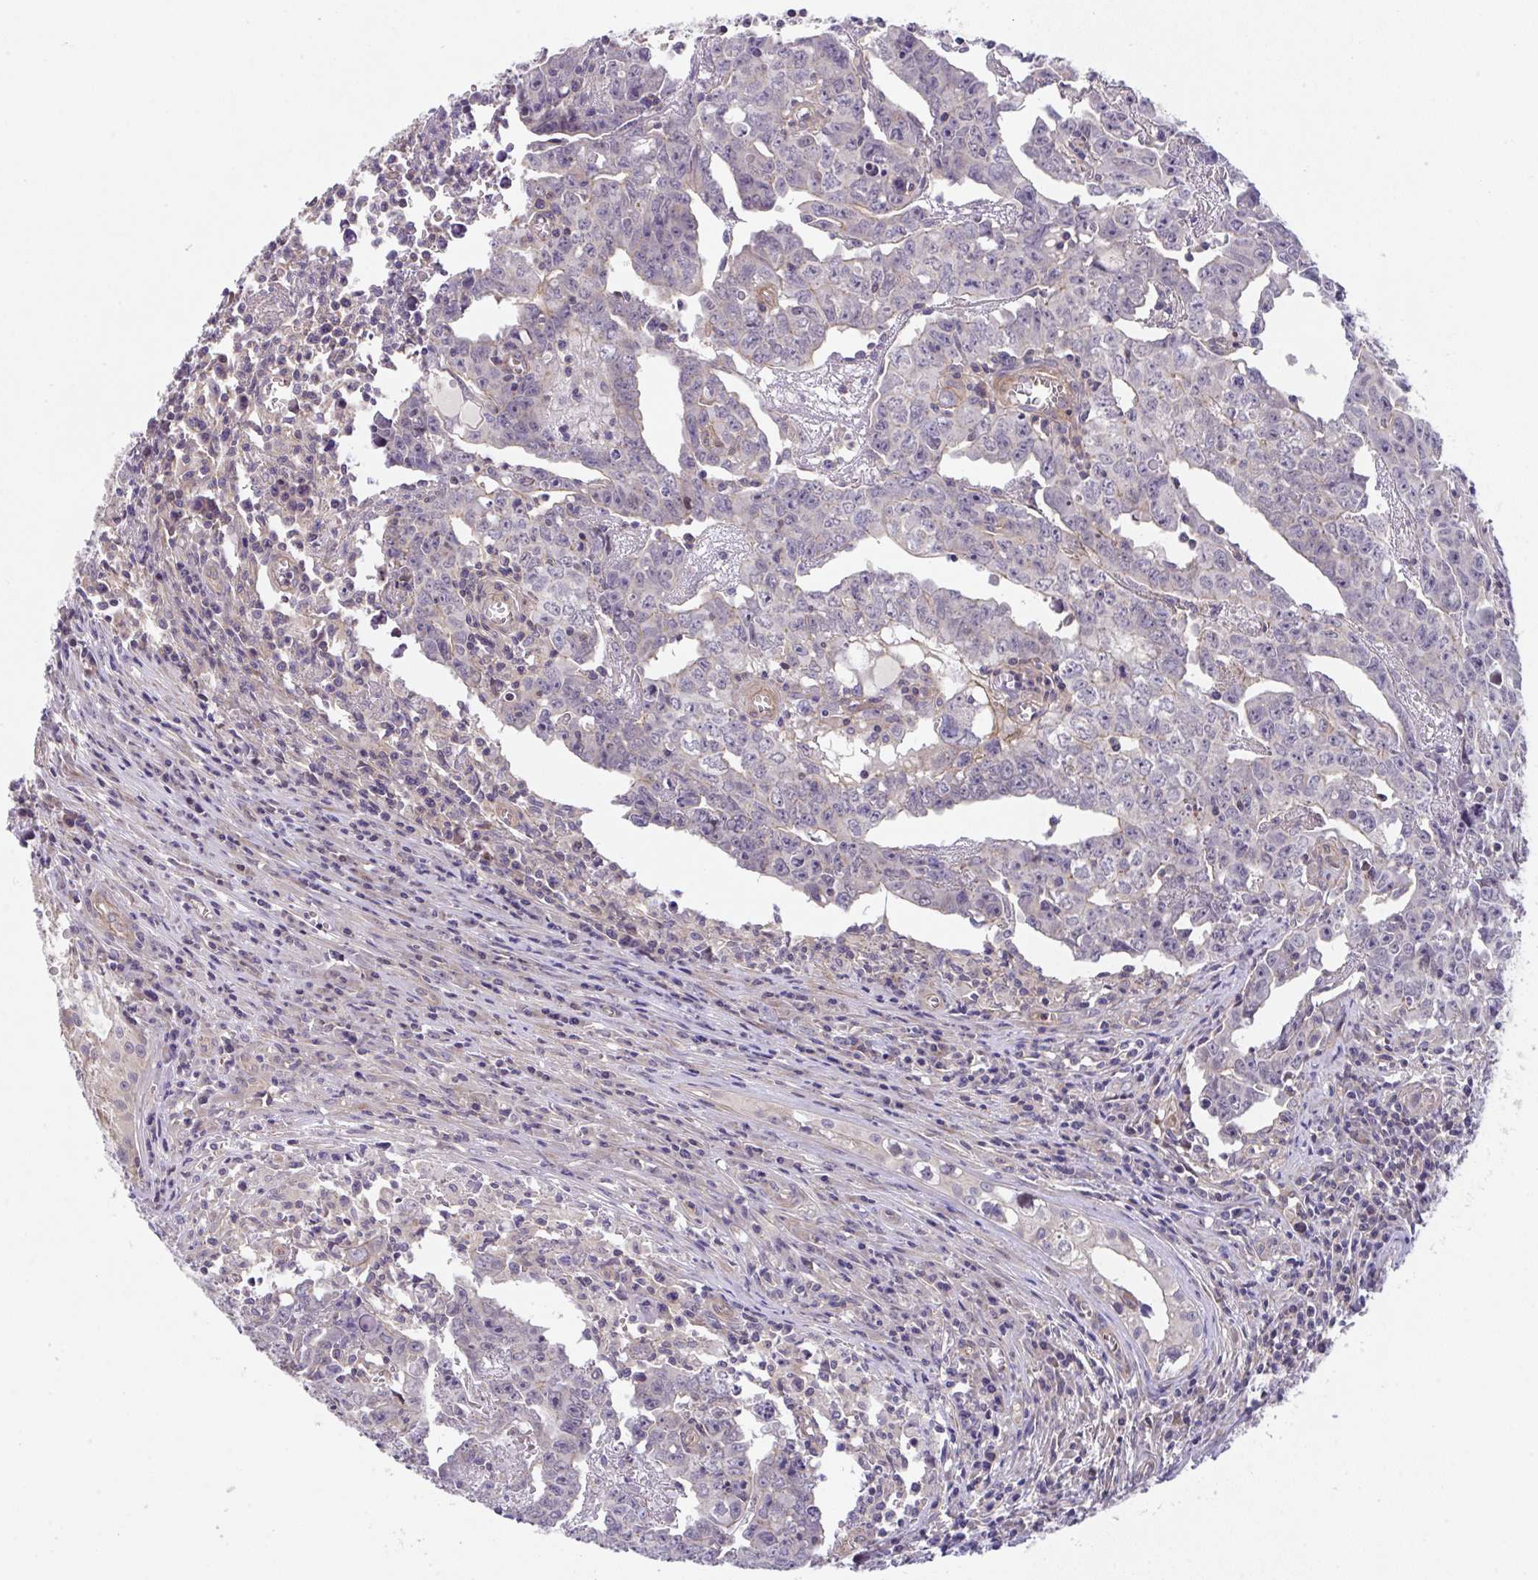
{"staining": {"intensity": "weak", "quantity": "<25%", "location": "cytoplasmic/membranous"}, "tissue": "testis cancer", "cell_type": "Tumor cells", "image_type": "cancer", "snomed": [{"axis": "morphology", "description": "Carcinoma, Embryonal, NOS"}, {"axis": "topography", "description": "Testis"}], "caption": "High magnification brightfield microscopy of testis cancer stained with DAB (3,3'-diaminobenzidine) (brown) and counterstained with hematoxylin (blue): tumor cells show no significant staining.", "gene": "ZNF696", "patient": {"sex": "male", "age": 22}}